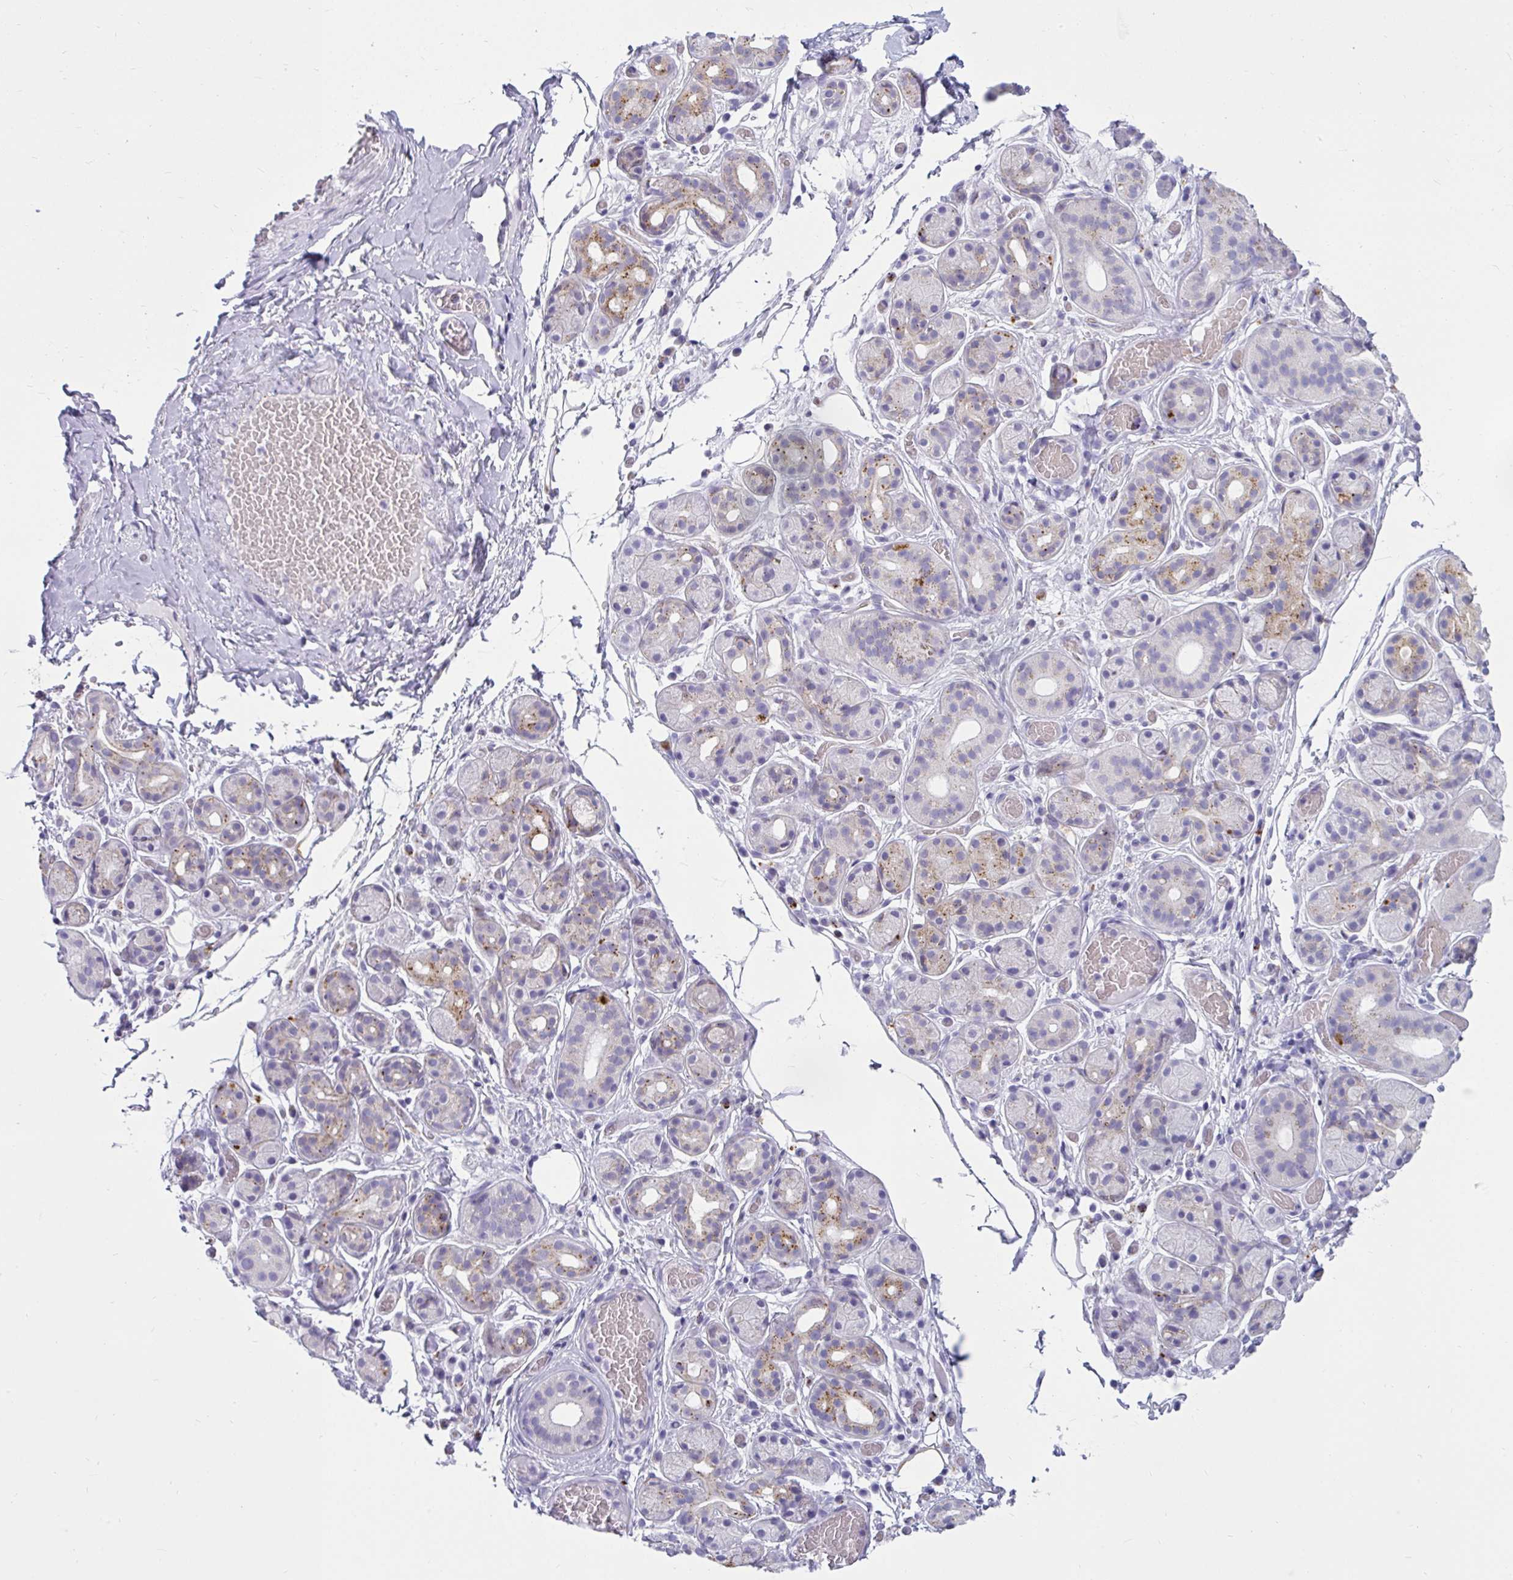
{"staining": {"intensity": "moderate", "quantity": "<25%", "location": "cytoplasmic/membranous"}, "tissue": "salivary gland", "cell_type": "Glandular cells", "image_type": "normal", "snomed": [{"axis": "morphology", "description": "Normal tissue, NOS"}, {"axis": "topography", "description": "Salivary gland"}, {"axis": "topography", "description": "Peripheral nerve tissue"}], "caption": "Immunohistochemistry (DAB) staining of benign salivary gland demonstrates moderate cytoplasmic/membranous protein staining in about <25% of glandular cells.", "gene": "CTSZ", "patient": {"sex": "male", "age": 71}}